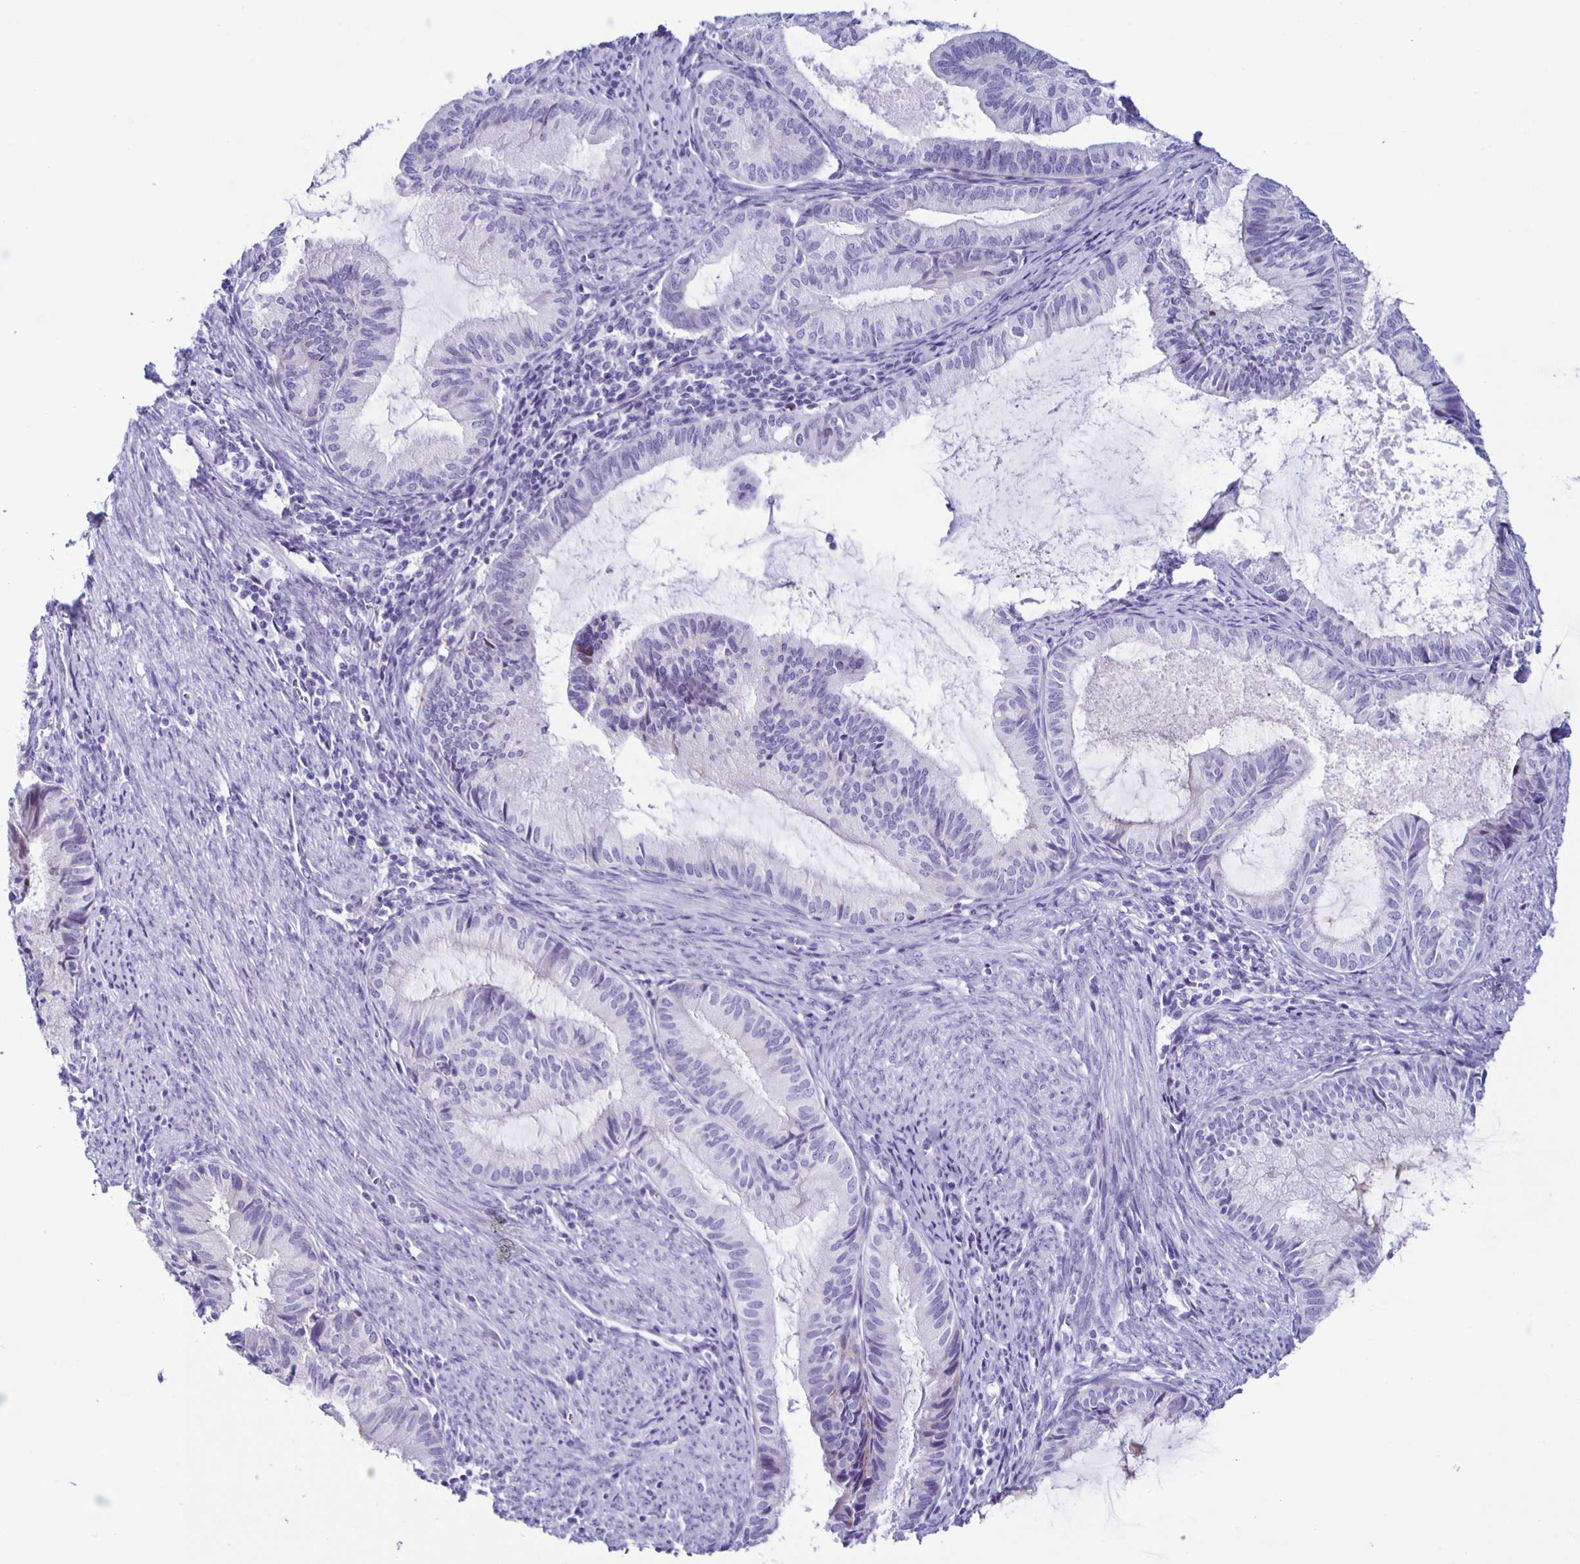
{"staining": {"intensity": "negative", "quantity": "none", "location": "none"}, "tissue": "endometrial cancer", "cell_type": "Tumor cells", "image_type": "cancer", "snomed": [{"axis": "morphology", "description": "Adenocarcinoma, NOS"}, {"axis": "topography", "description": "Endometrium"}], "caption": "A high-resolution histopathology image shows IHC staining of adenocarcinoma (endometrial), which reveals no significant positivity in tumor cells.", "gene": "AQP6", "patient": {"sex": "female", "age": 86}}